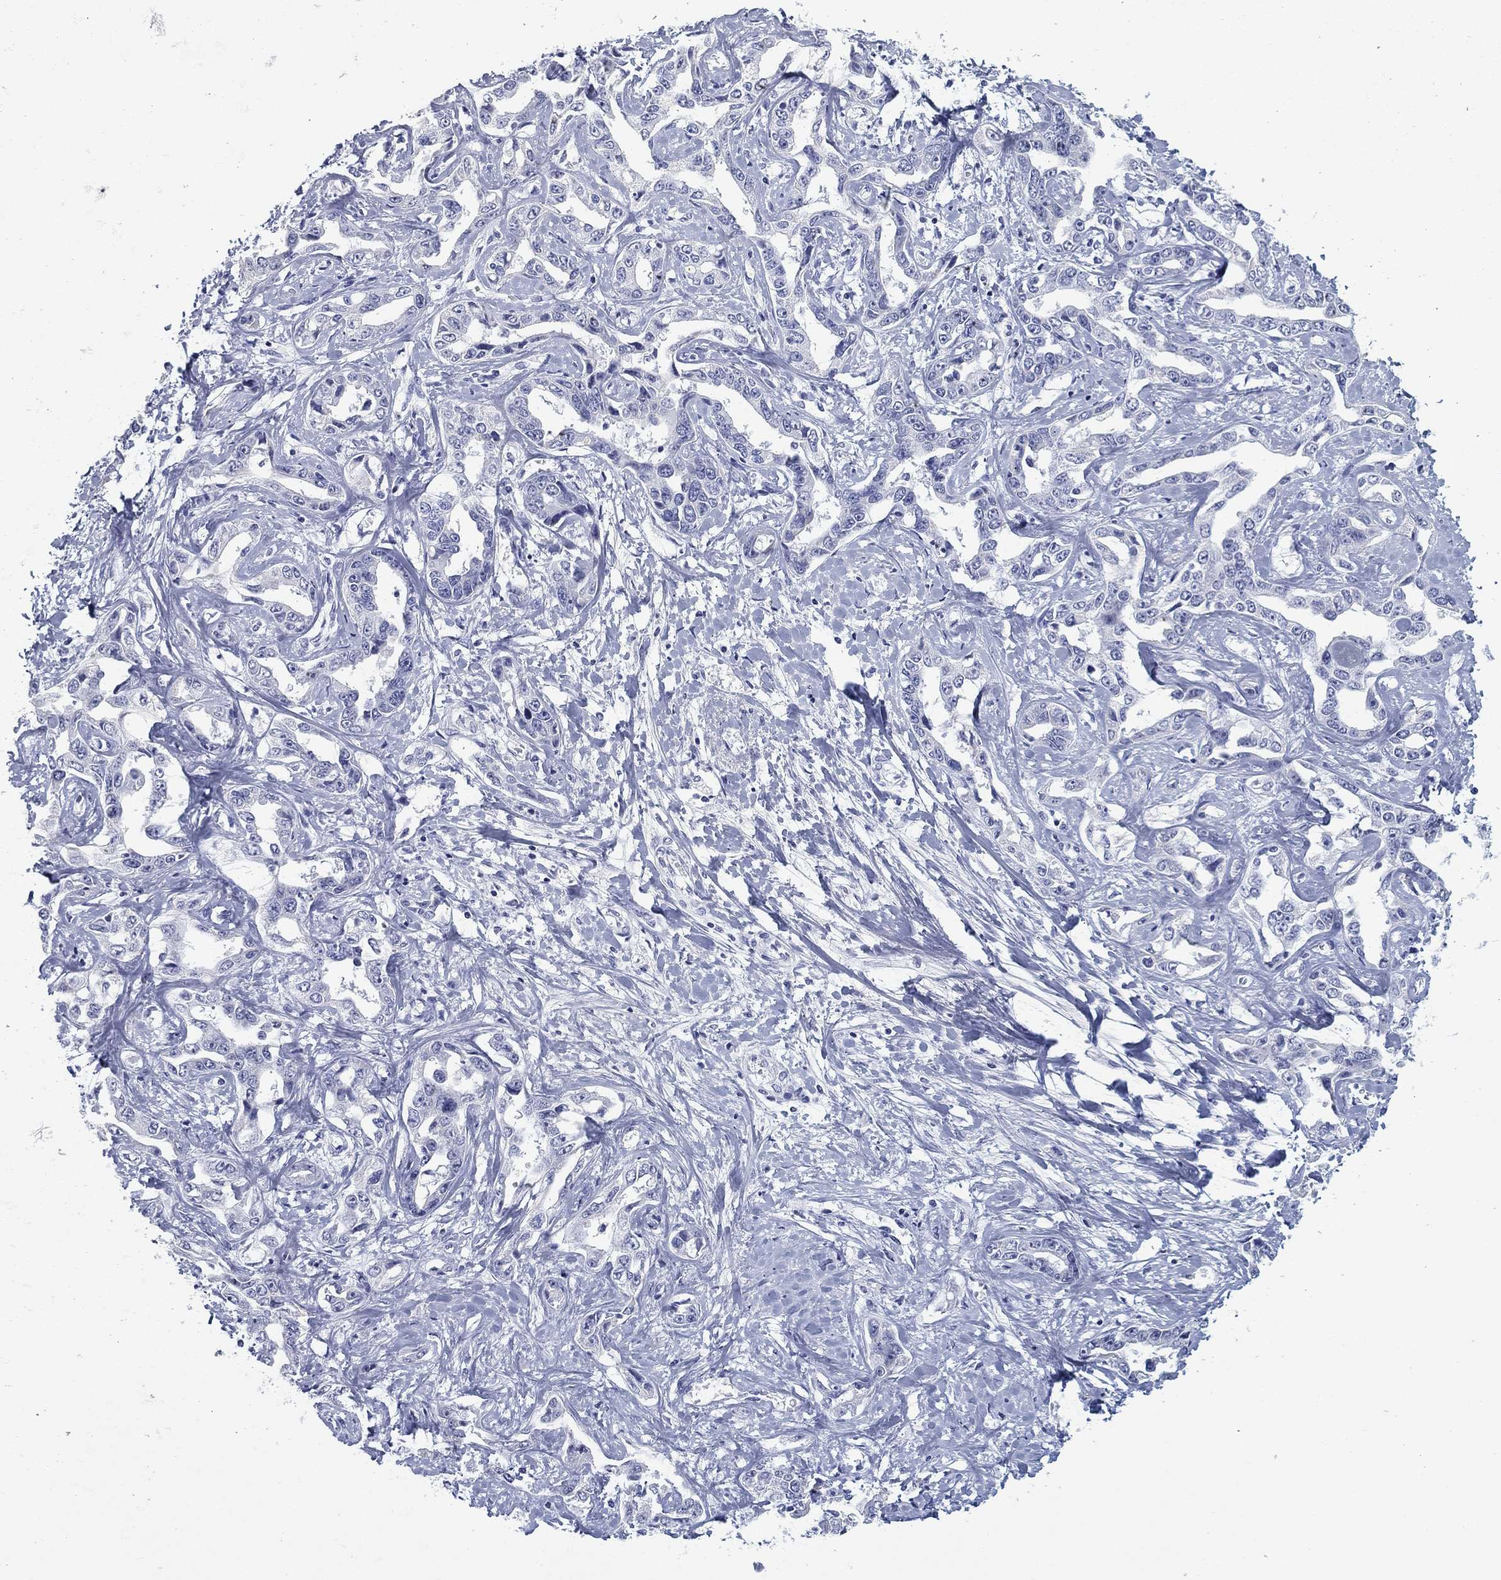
{"staining": {"intensity": "negative", "quantity": "none", "location": "none"}, "tissue": "liver cancer", "cell_type": "Tumor cells", "image_type": "cancer", "snomed": [{"axis": "morphology", "description": "Cholangiocarcinoma"}, {"axis": "topography", "description": "Liver"}], "caption": "Immunohistochemistry (IHC) micrograph of neoplastic tissue: human liver cancer (cholangiocarcinoma) stained with DAB demonstrates no significant protein positivity in tumor cells. (DAB immunohistochemistry (IHC), high magnification).", "gene": "CD79B", "patient": {"sex": "male", "age": 59}}